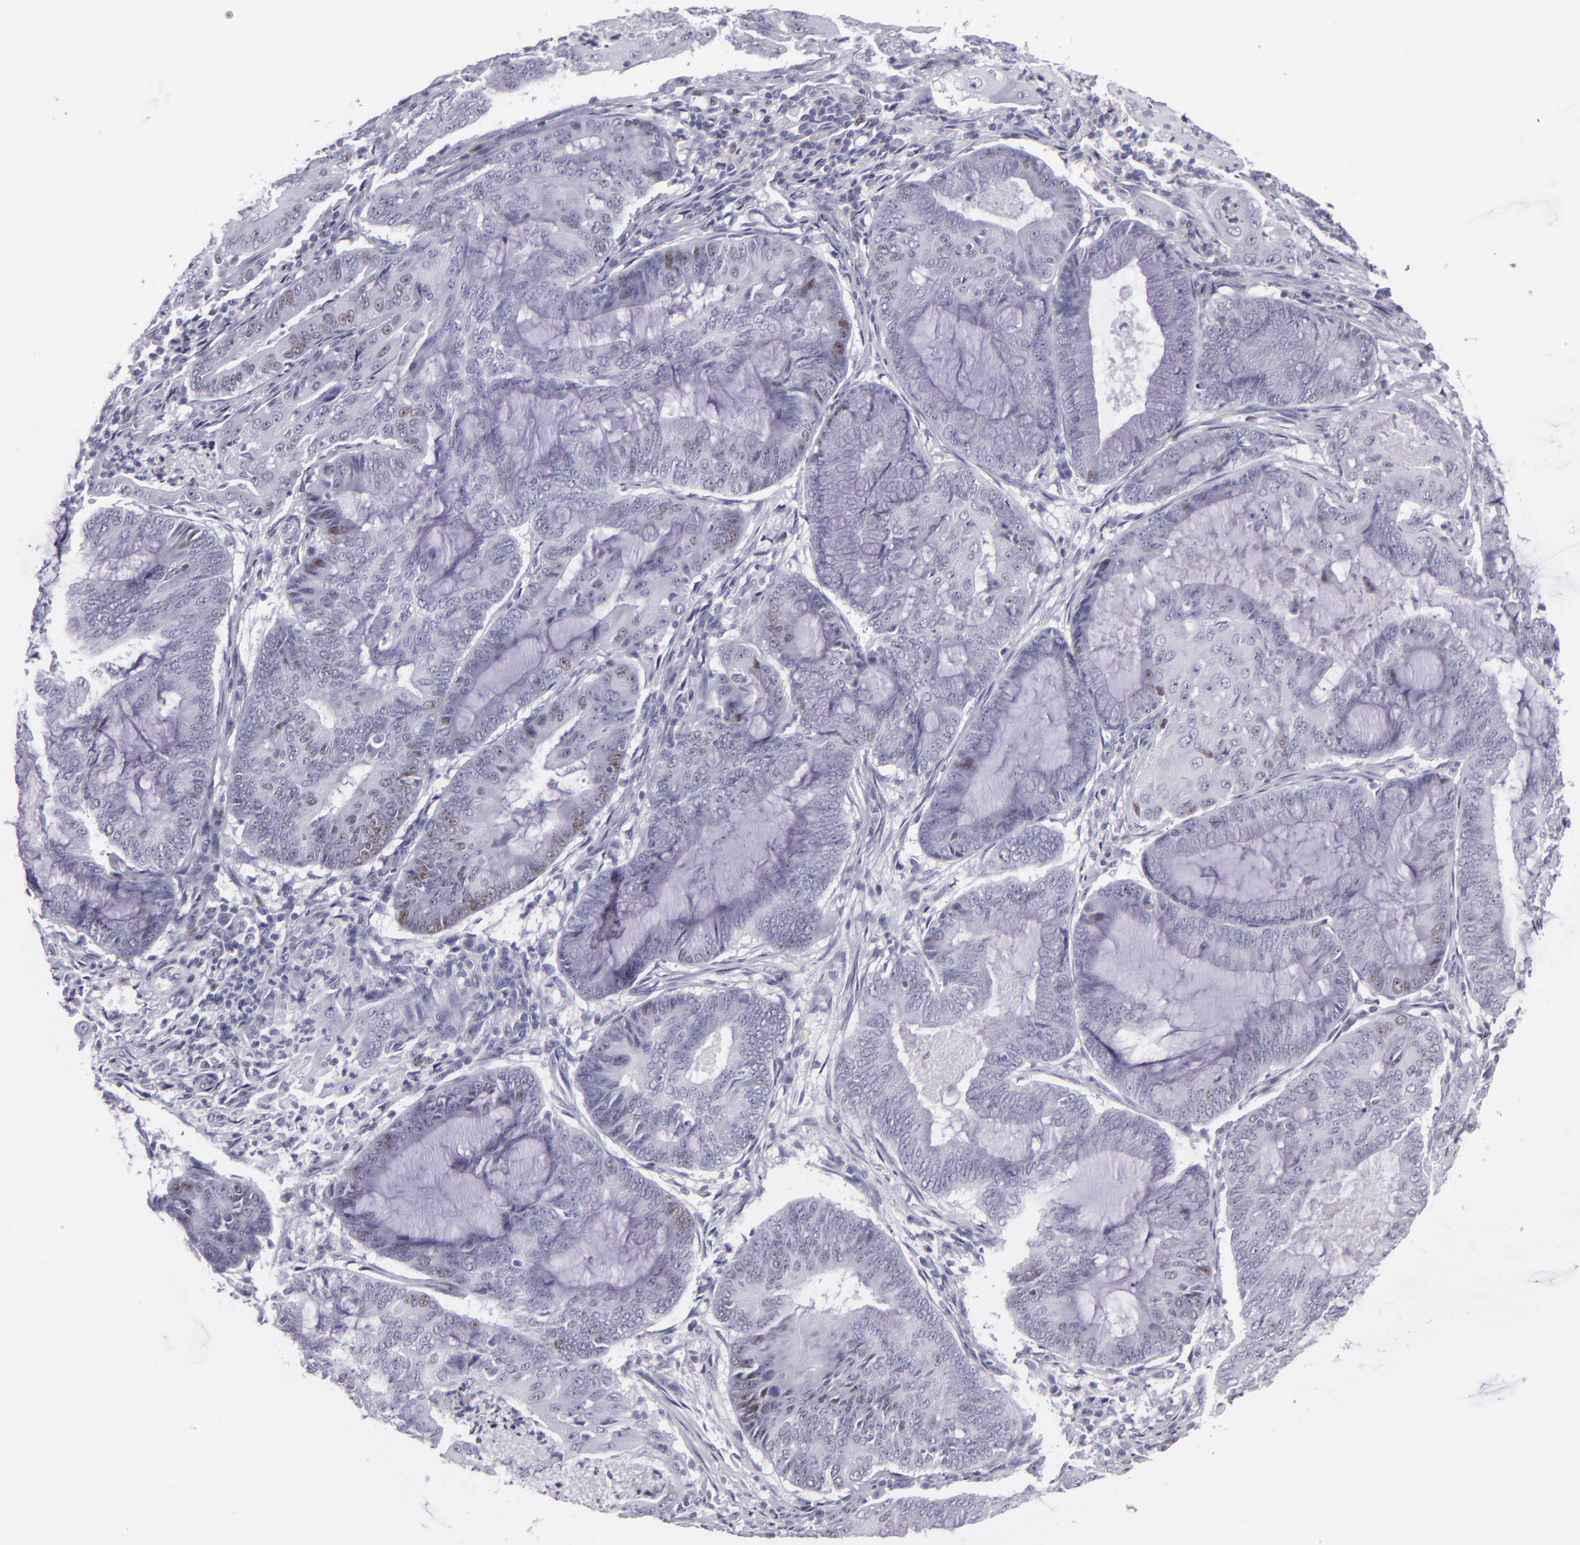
{"staining": {"intensity": "moderate", "quantity": "<25%", "location": "nuclear"}, "tissue": "endometrial cancer", "cell_type": "Tumor cells", "image_type": "cancer", "snomed": [{"axis": "morphology", "description": "Adenocarcinoma, NOS"}, {"axis": "topography", "description": "Endometrium"}], "caption": "DAB immunohistochemical staining of endometrial cancer reveals moderate nuclear protein expression in approximately <25% of tumor cells.", "gene": "MCM3", "patient": {"sex": "female", "age": 63}}